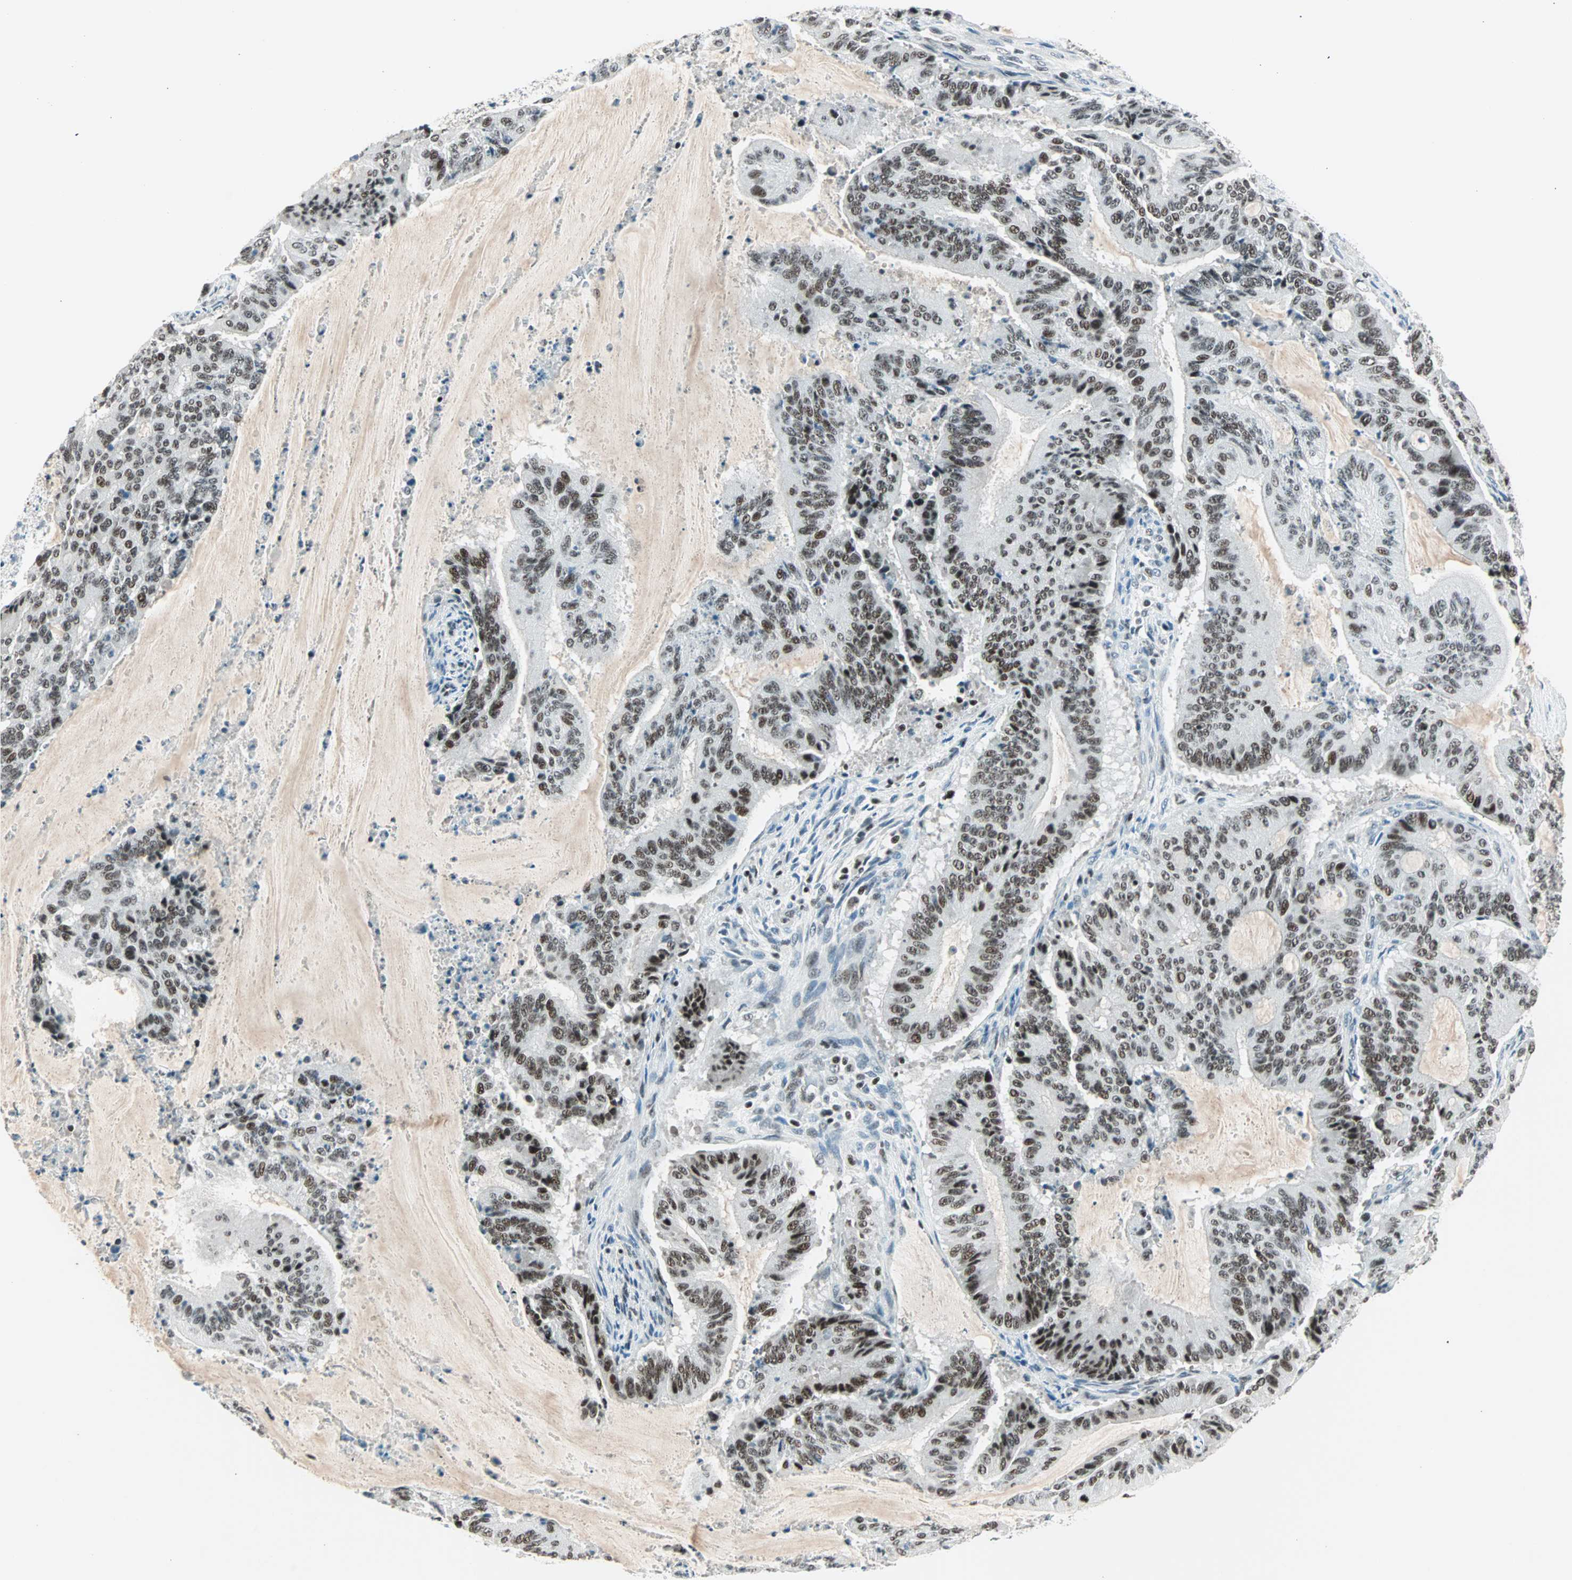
{"staining": {"intensity": "moderate", "quantity": ">75%", "location": "nuclear"}, "tissue": "liver cancer", "cell_type": "Tumor cells", "image_type": "cancer", "snomed": [{"axis": "morphology", "description": "Cholangiocarcinoma"}, {"axis": "topography", "description": "Liver"}], "caption": "Liver cancer (cholangiocarcinoma) stained for a protein exhibits moderate nuclear positivity in tumor cells. (Stains: DAB (3,3'-diaminobenzidine) in brown, nuclei in blue, Microscopy: brightfield microscopy at high magnification).", "gene": "SIN3A", "patient": {"sex": "female", "age": 73}}